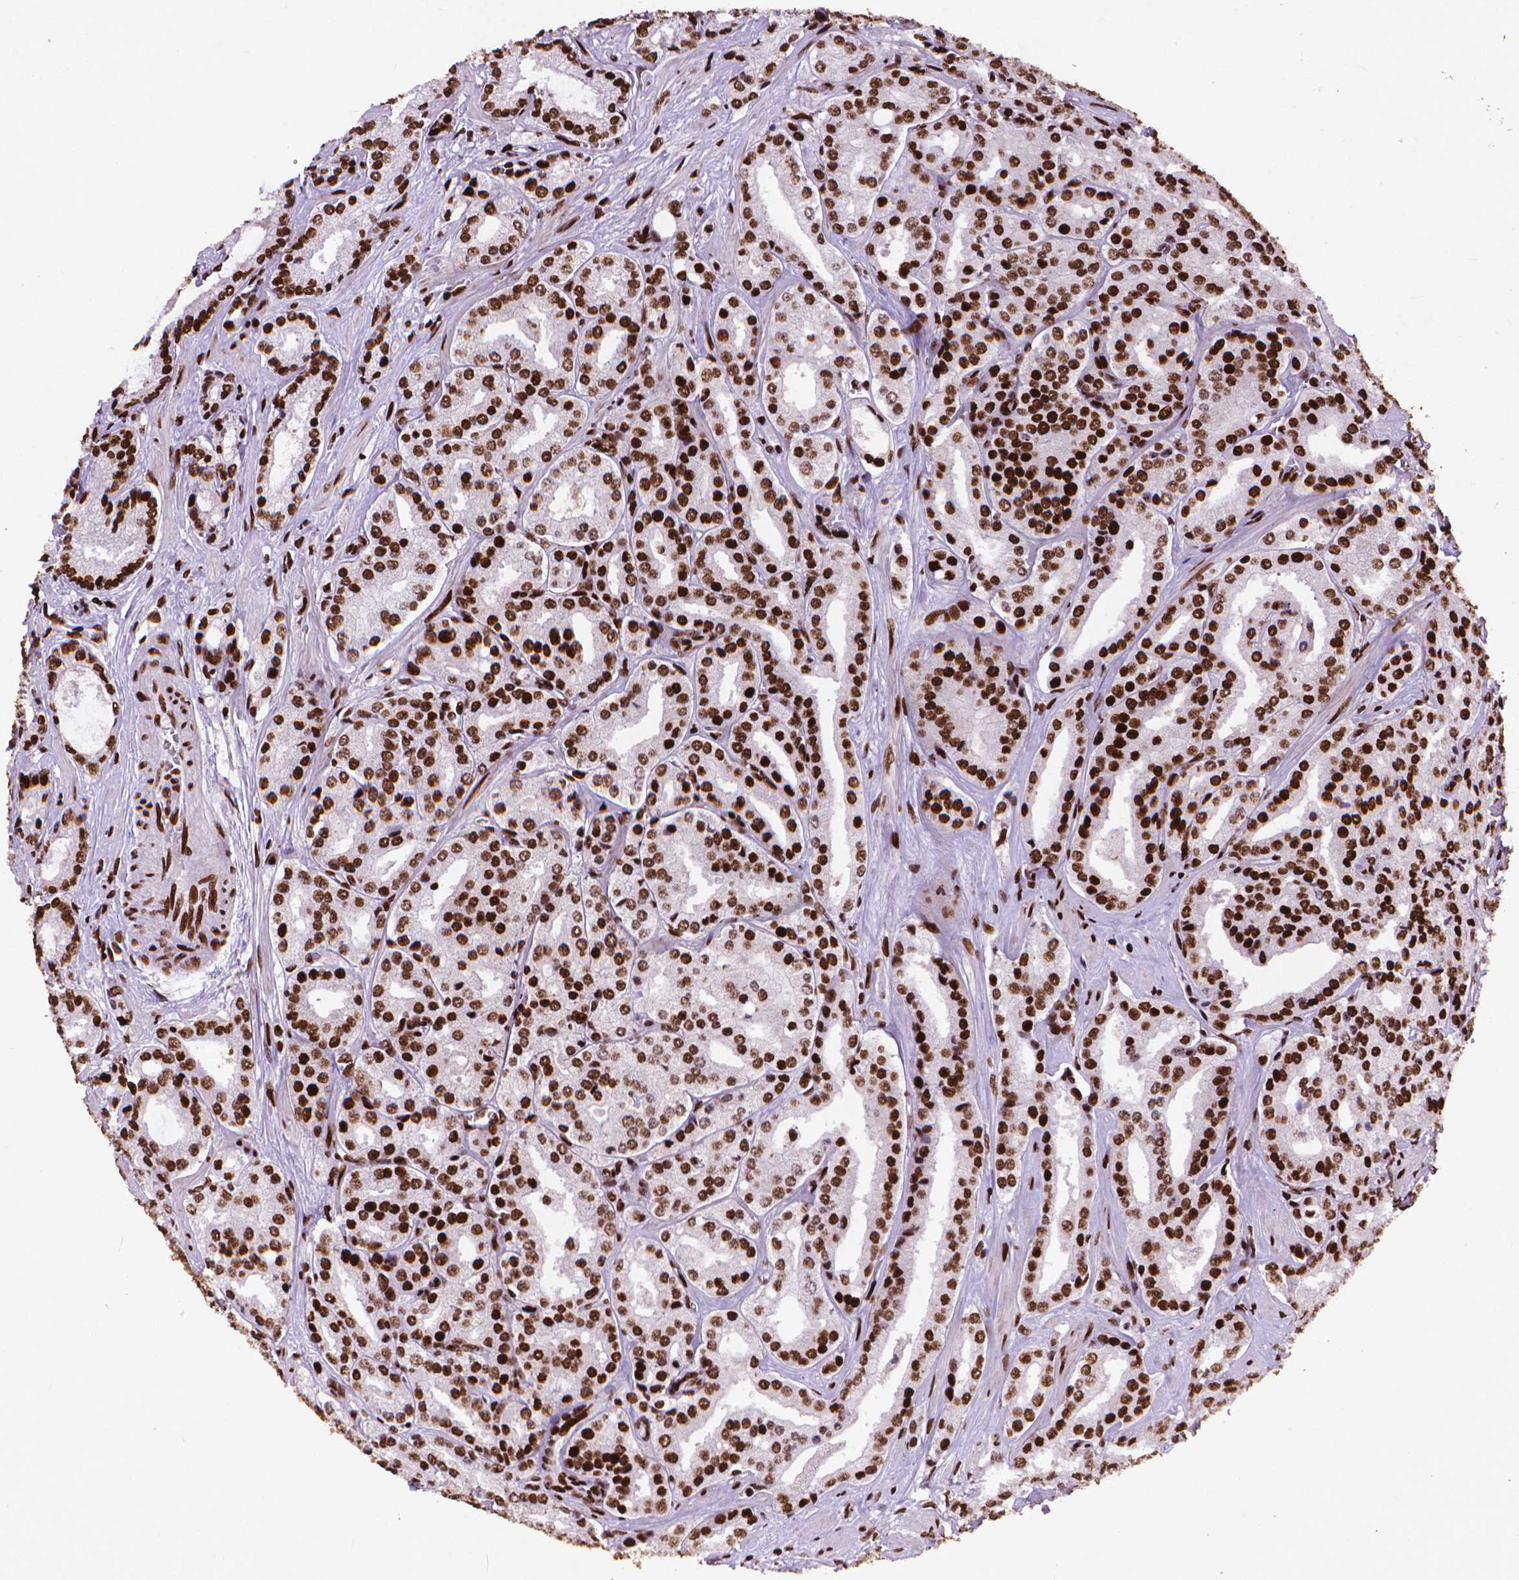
{"staining": {"intensity": "strong", "quantity": ">75%", "location": "nuclear"}, "tissue": "prostate cancer", "cell_type": "Tumor cells", "image_type": "cancer", "snomed": [{"axis": "morphology", "description": "Adenocarcinoma, Low grade"}, {"axis": "topography", "description": "Prostate"}], "caption": "Immunohistochemical staining of human prostate cancer exhibits high levels of strong nuclear protein expression in approximately >75% of tumor cells. (DAB (3,3'-diaminobenzidine) IHC with brightfield microscopy, high magnification).", "gene": "CITED2", "patient": {"sex": "male", "age": 56}}